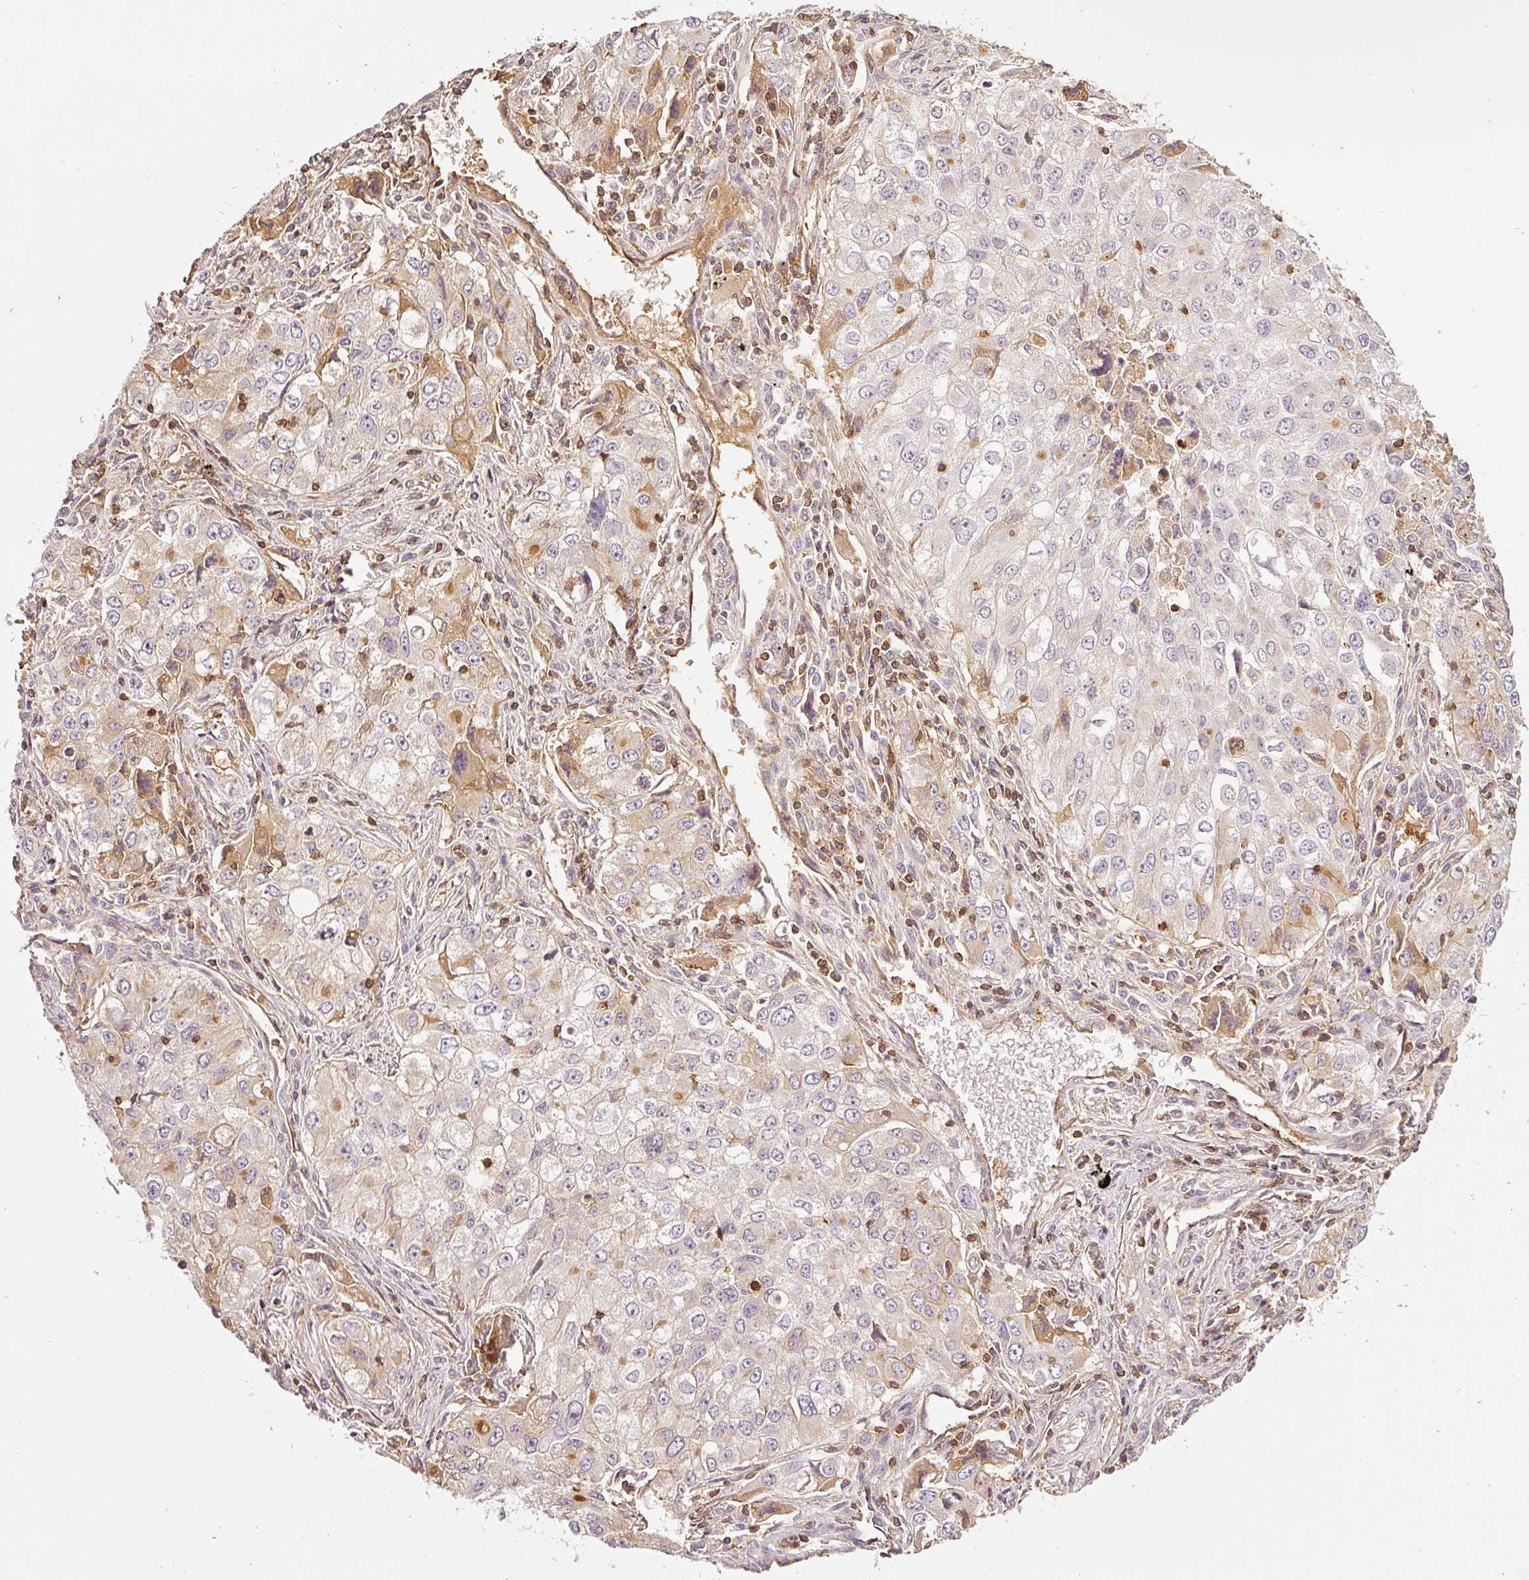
{"staining": {"intensity": "weak", "quantity": "<25%", "location": "cytoplasmic/membranous"}, "tissue": "lung cancer", "cell_type": "Tumor cells", "image_type": "cancer", "snomed": [{"axis": "morphology", "description": "Adenocarcinoma, NOS"}, {"axis": "morphology", "description": "Adenocarcinoma, metastatic, NOS"}, {"axis": "topography", "description": "Lymph node"}, {"axis": "topography", "description": "Lung"}], "caption": "The image reveals no significant positivity in tumor cells of adenocarcinoma (lung).", "gene": "EVL", "patient": {"sex": "female", "age": 42}}